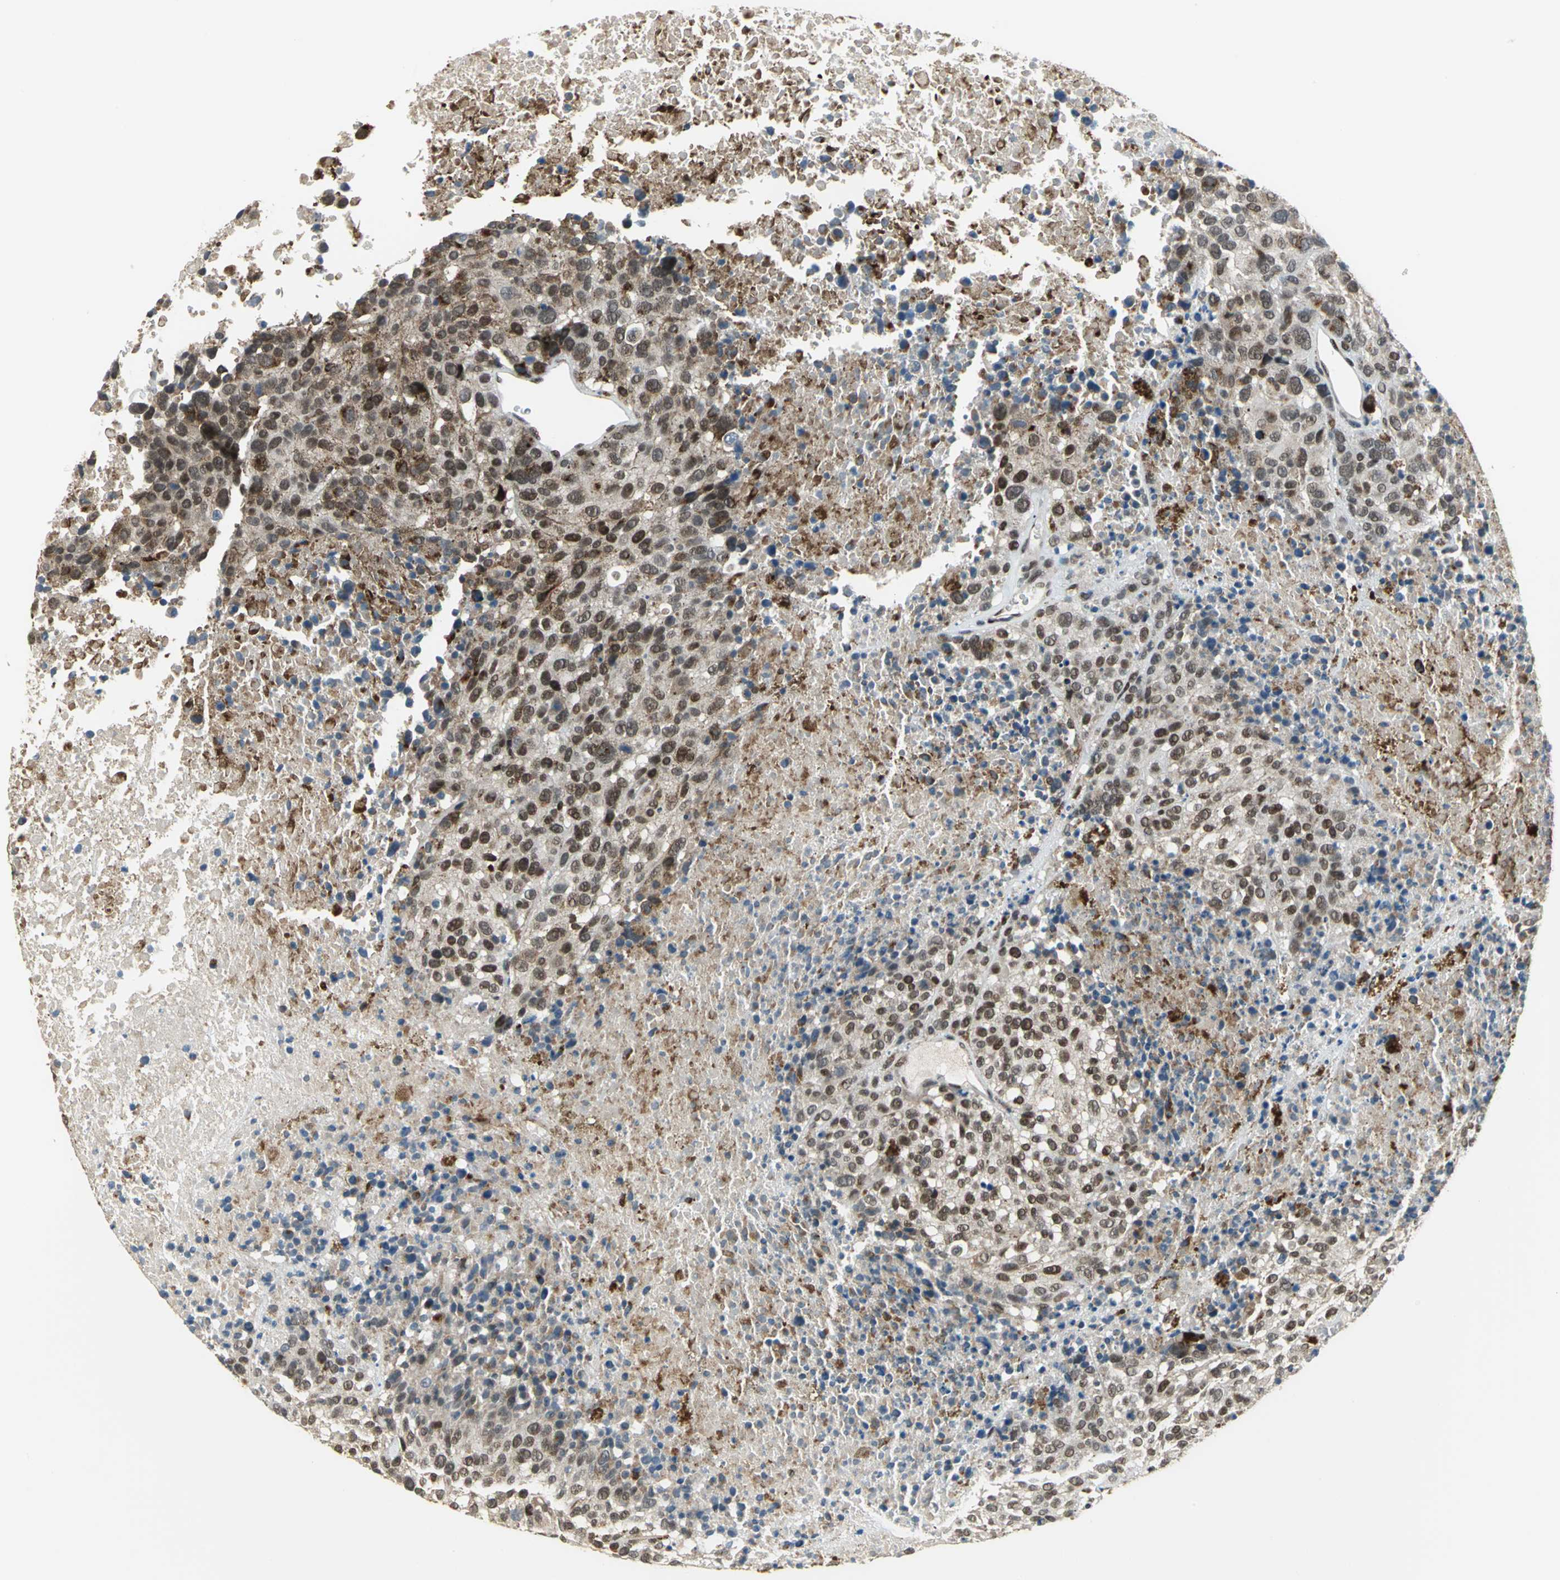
{"staining": {"intensity": "strong", "quantity": ">75%", "location": "nuclear"}, "tissue": "melanoma", "cell_type": "Tumor cells", "image_type": "cancer", "snomed": [{"axis": "morphology", "description": "Malignant melanoma, Metastatic site"}, {"axis": "topography", "description": "Cerebral cortex"}], "caption": "Immunohistochemistry photomicrograph of human melanoma stained for a protein (brown), which shows high levels of strong nuclear staining in approximately >75% of tumor cells.", "gene": "ELF2", "patient": {"sex": "female", "age": 52}}